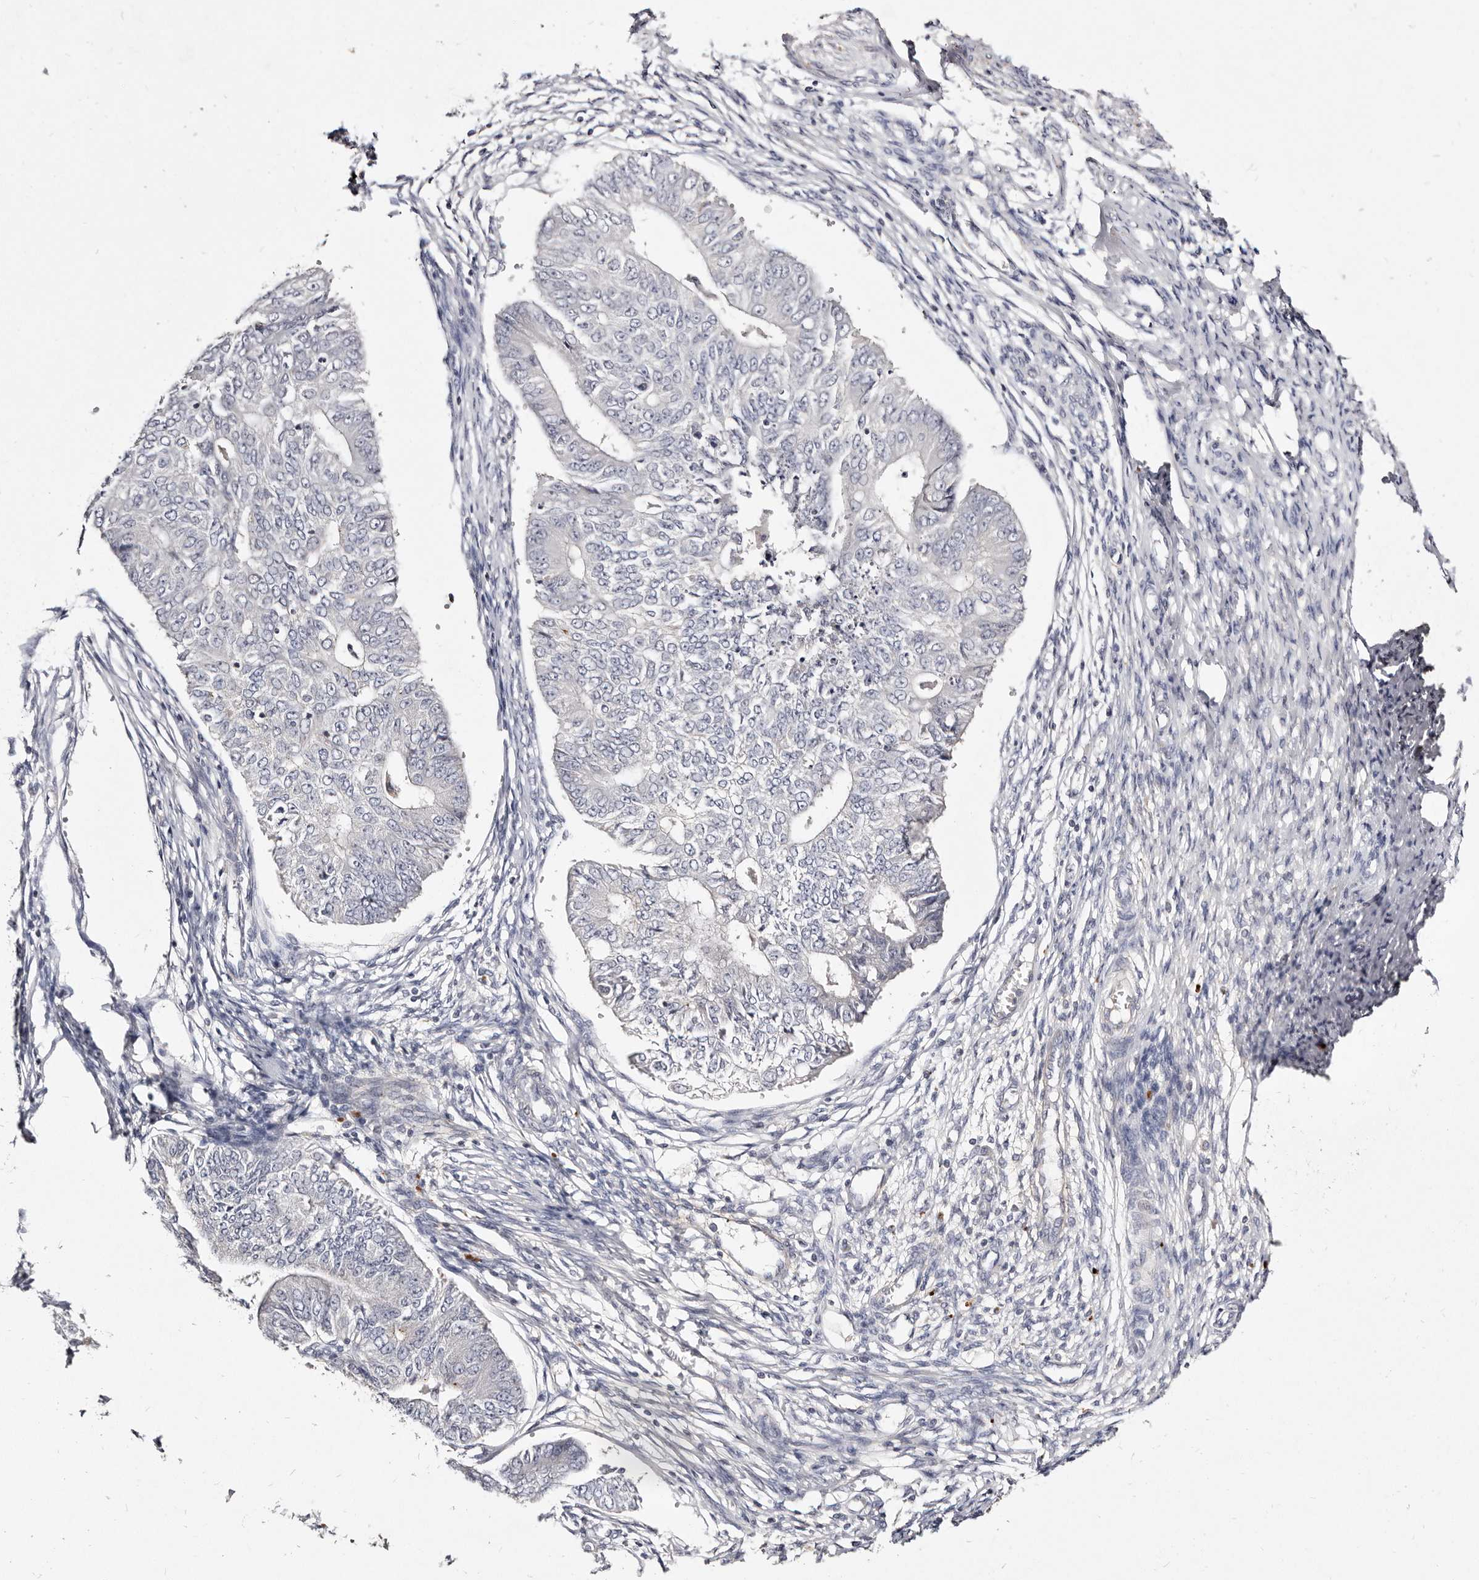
{"staining": {"intensity": "negative", "quantity": "none", "location": "none"}, "tissue": "endometrial cancer", "cell_type": "Tumor cells", "image_type": "cancer", "snomed": [{"axis": "morphology", "description": "Adenocarcinoma, NOS"}, {"axis": "topography", "description": "Endometrium"}], "caption": "High magnification brightfield microscopy of endometrial cancer (adenocarcinoma) stained with DAB (3,3'-diaminobenzidine) (brown) and counterstained with hematoxylin (blue): tumor cells show no significant expression.", "gene": "MRPS33", "patient": {"sex": "female", "age": 32}}